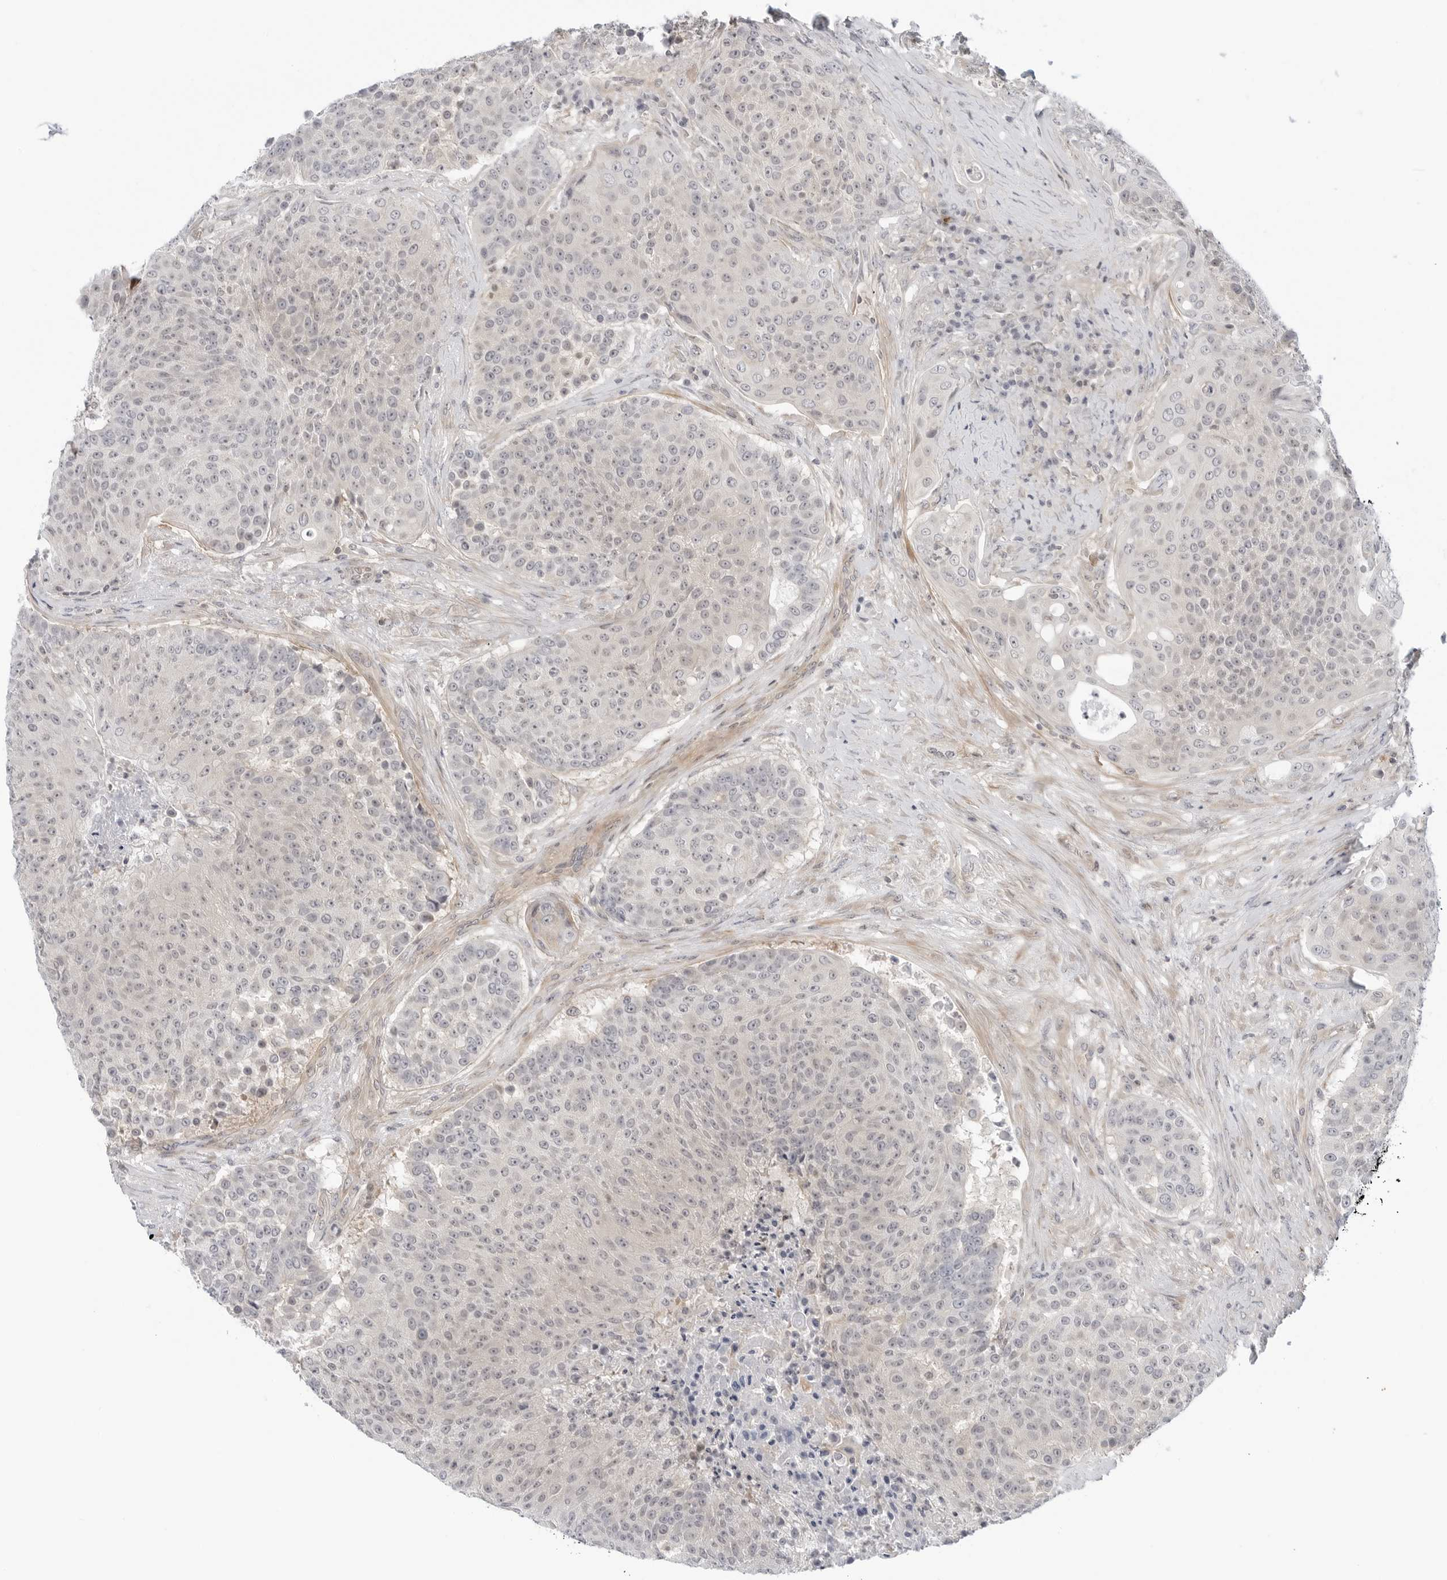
{"staining": {"intensity": "negative", "quantity": "none", "location": "none"}, "tissue": "urothelial cancer", "cell_type": "Tumor cells", "image_type": "cancer", "snomed": [{"axis": "morphology", "description": "Urothelial carcinoma, High grade"}, {"axis": "topography", "description": "Urinary bladder"}], "caption": "This is an immunohistochemistry (IHC) micrograph of urothelial carcinoma (high-grade). There is no positivity in tumor cells.", "gene": "STXBP3", "patient": {"sex": "female", "age": 63}}